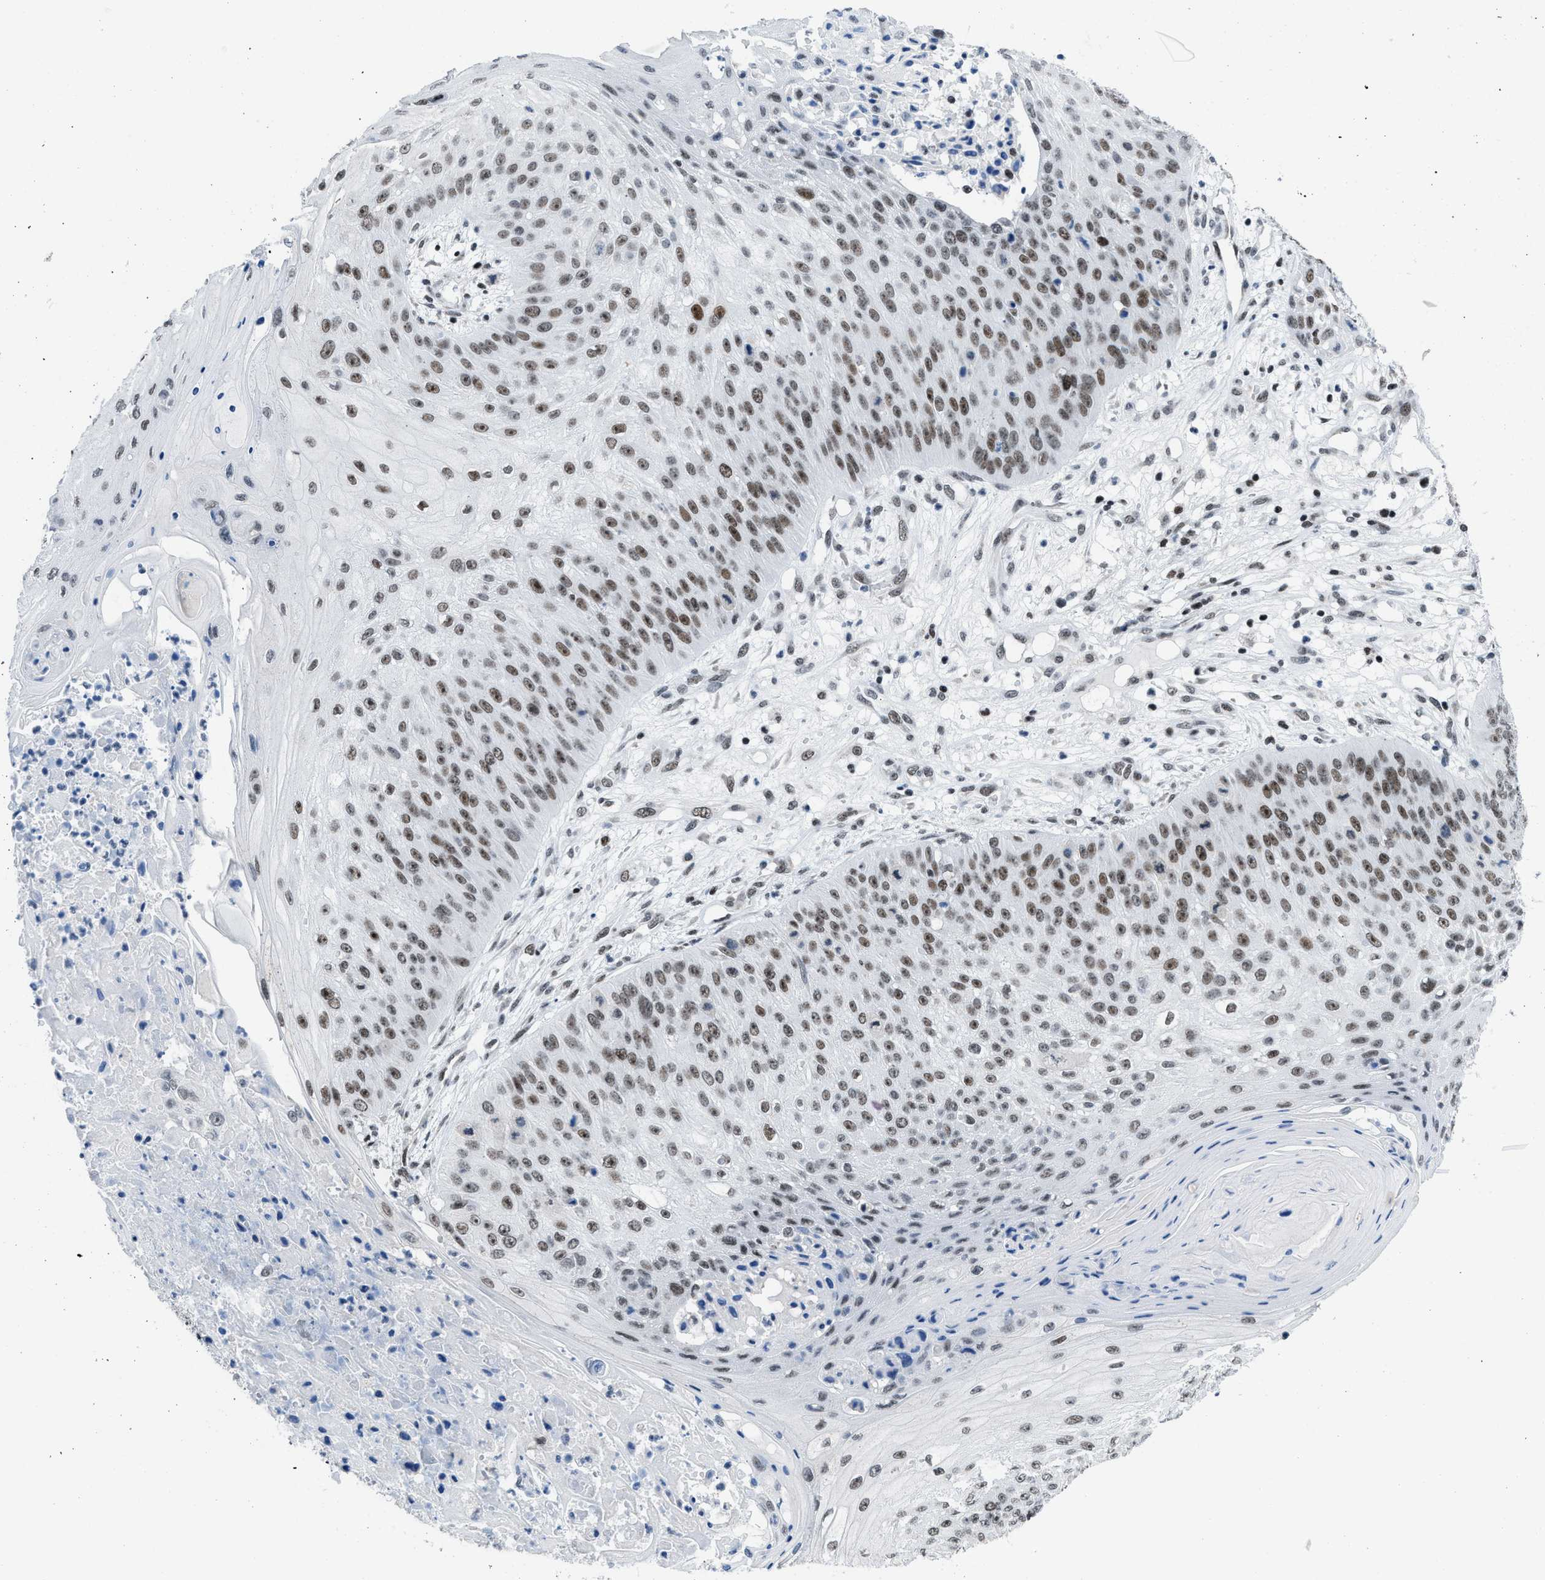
{"staining": {"intensity": "moderate", "quantity": ">75%", "location": "nuclear"}, "tissue": "skin cancer", "cell_type": "Tumor cells", "image_type": "cancer", "snomed": [{"axis": "morphology", "description": "Squamous cell carcinoma, NOS"}, {"axis": "topography", "description": "Skin"}], "caption": "Immunohistochemical staining of human skin squamous cell carcinoma reveals medium levels of moderate nuclear protein staining in about >75% of tumor cells.", "gene": "TERF2IP", "patient": {"sex": "female", "age": 80}}